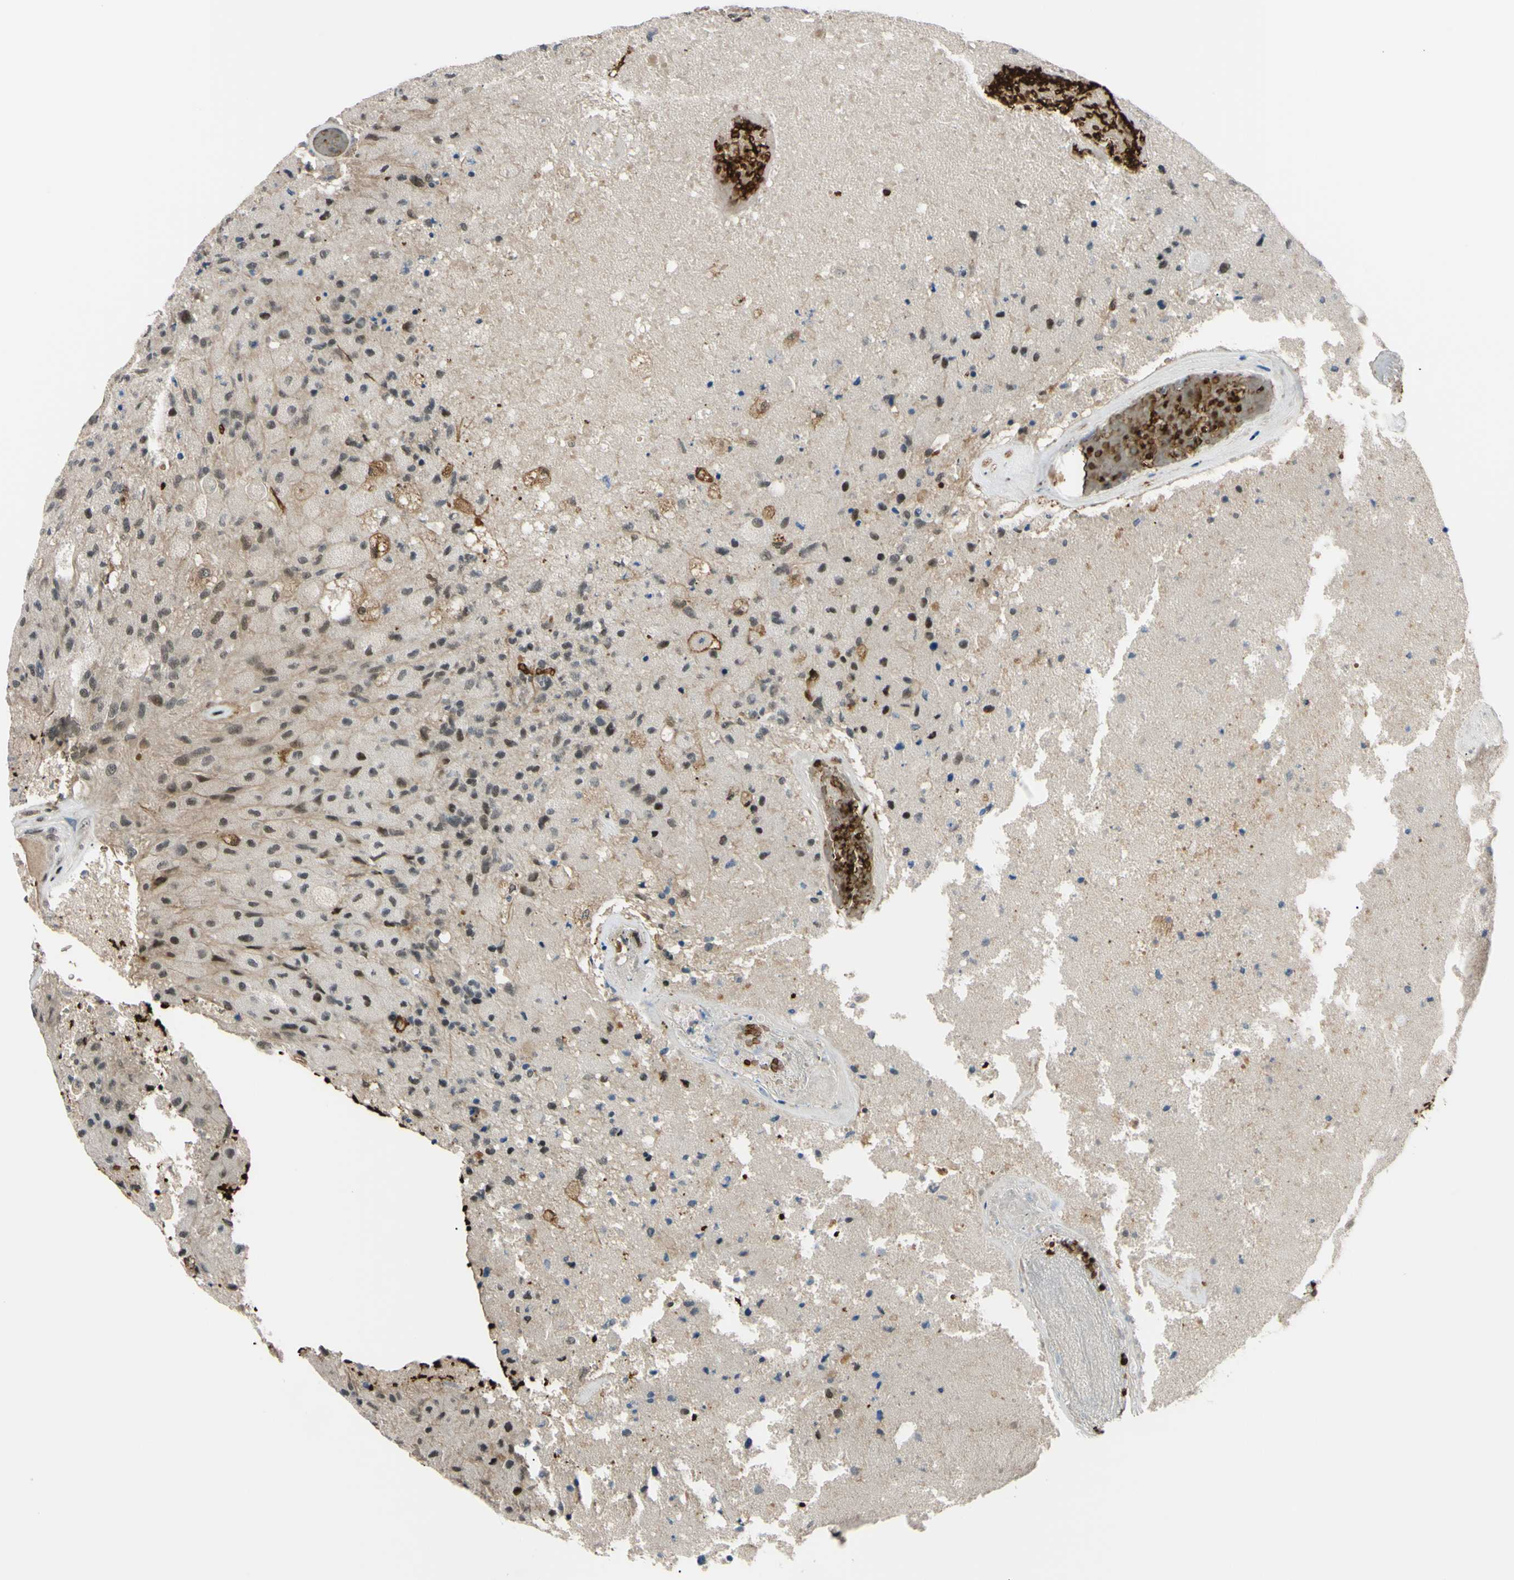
{"staining": {"intensity": "moderate", "quantity": "<25%", "location": "nuclear"}, "tissue": "glioma", "cell_type": "Tumor cells", "image_type": "cancer", "snomed": [{"axis": "morphology", "description": "Normal tissue, NOS"}, {"axis": "morphology", "description": "Glioma, malignant, High grade"}, {"axis": "topography", "description": "Cerebral cortex"}], "caption": "IHC image of neoplastic tissue: malignant high-grade glioma stained using immunohistochemistry reveals low levels of moderate protein expression localized specifically in the nuclear of tumor cells, appearing as a nuclear brown color.", "gene": "THAP12", "patient": {"sex": "male", "age": 77}}